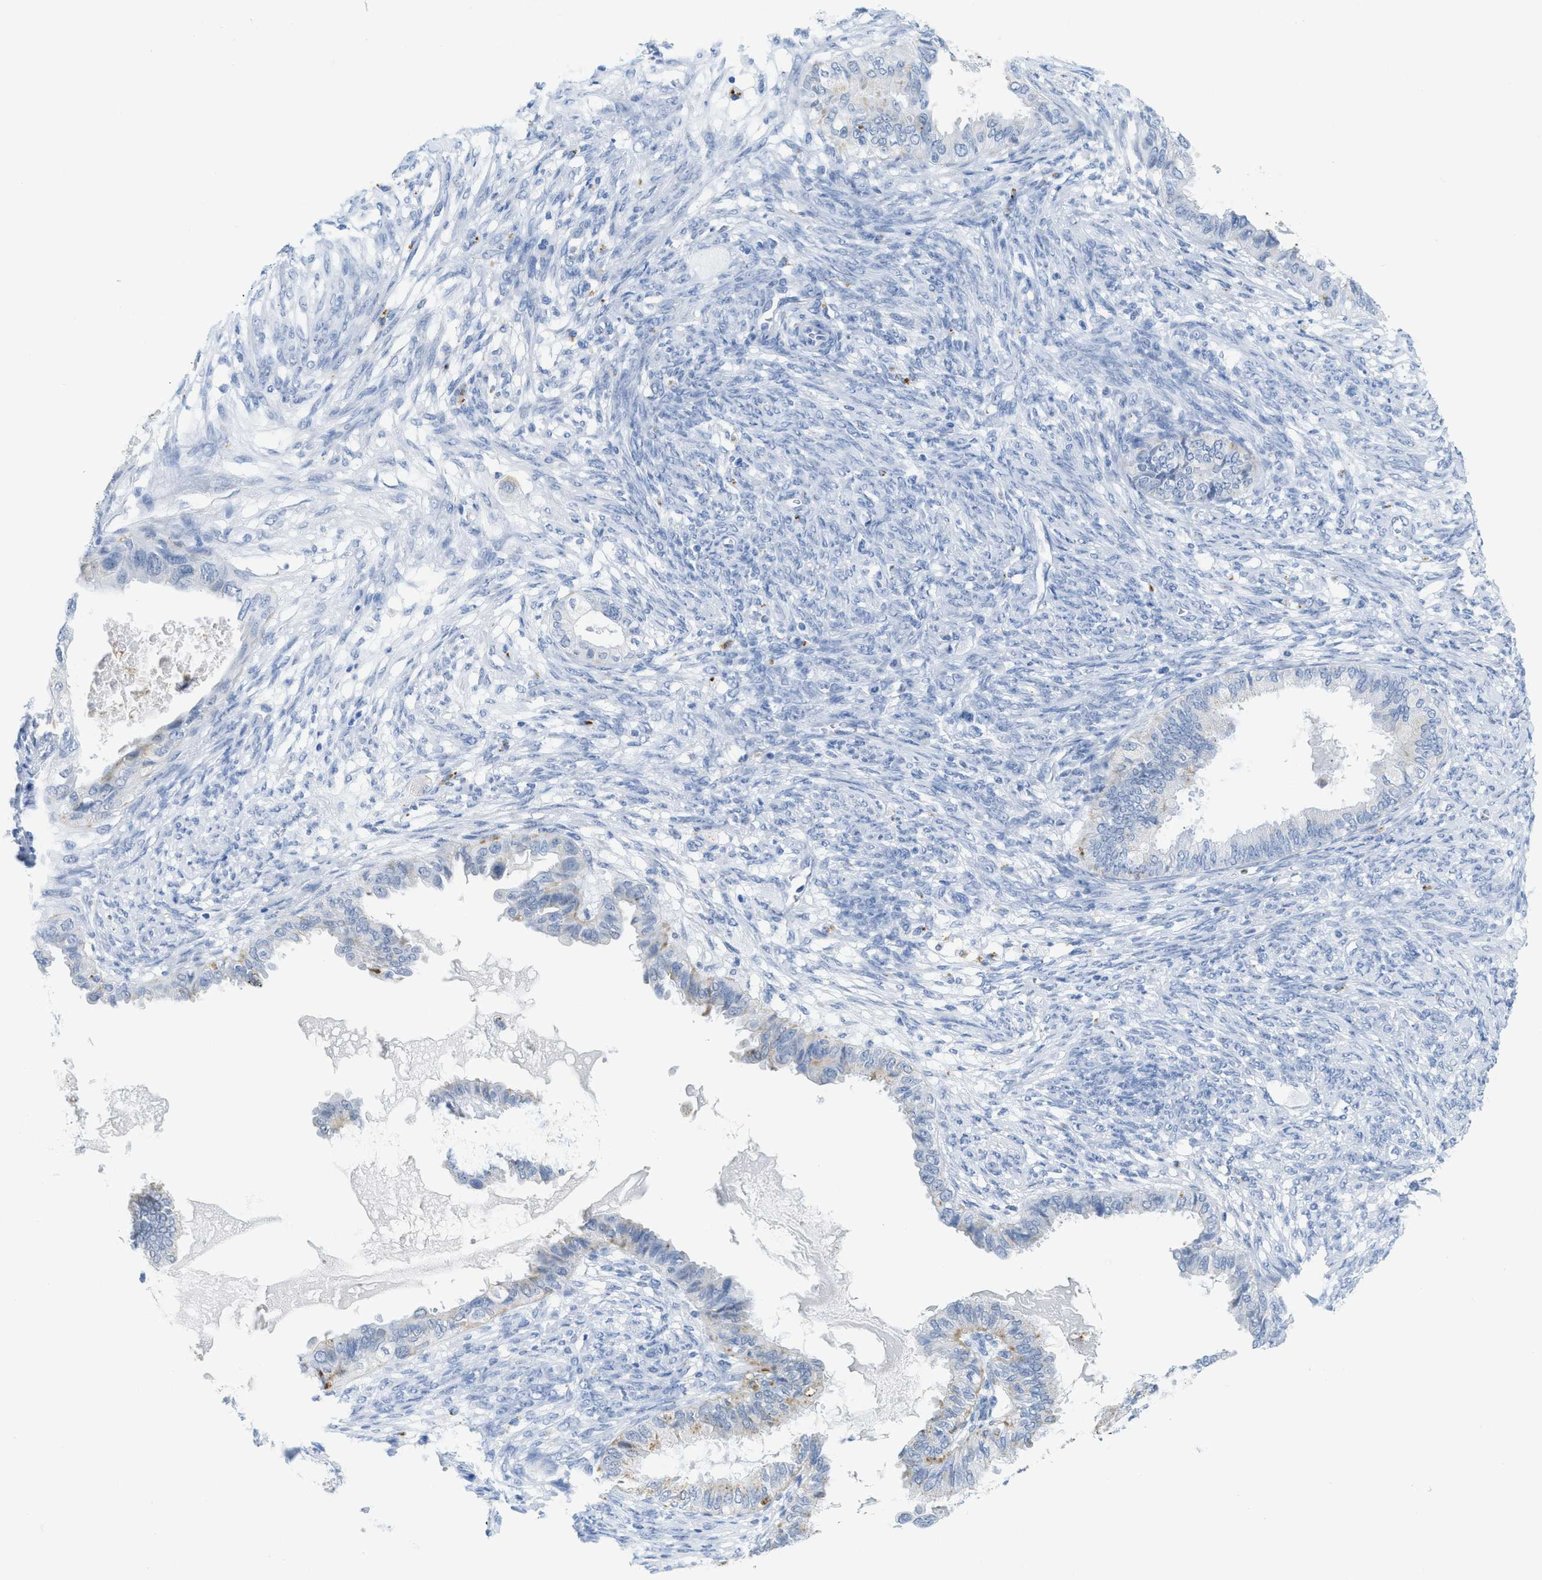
{"staining": {"intensity": "moderate", "quantity": "<25%", "location": "cytoplasmic/membranous"}, "tissue": "cervical cancer", "cell_type": "Tumor cells", "image_type": "cancer", "snomed": [{"axis": "morphology", "description": "Normal tissue, NOS"}, {"axis": "morphology", "description": "Adenocarcinoma, NOS"}, {"axis": "topography", "description": "Cervix"}, {"axis": "topography", "description": "Endometrium"}], "caption": "A brown stain highlights moderate cytoplasmic/membranous positivity of a protein in cervical adenocarcinoma tumor cells. (brown staining indicates protein expression, while blue staining denotes nuclei).", "gene": "WDR4", "patient": {"sex": "female", "age": 86}}